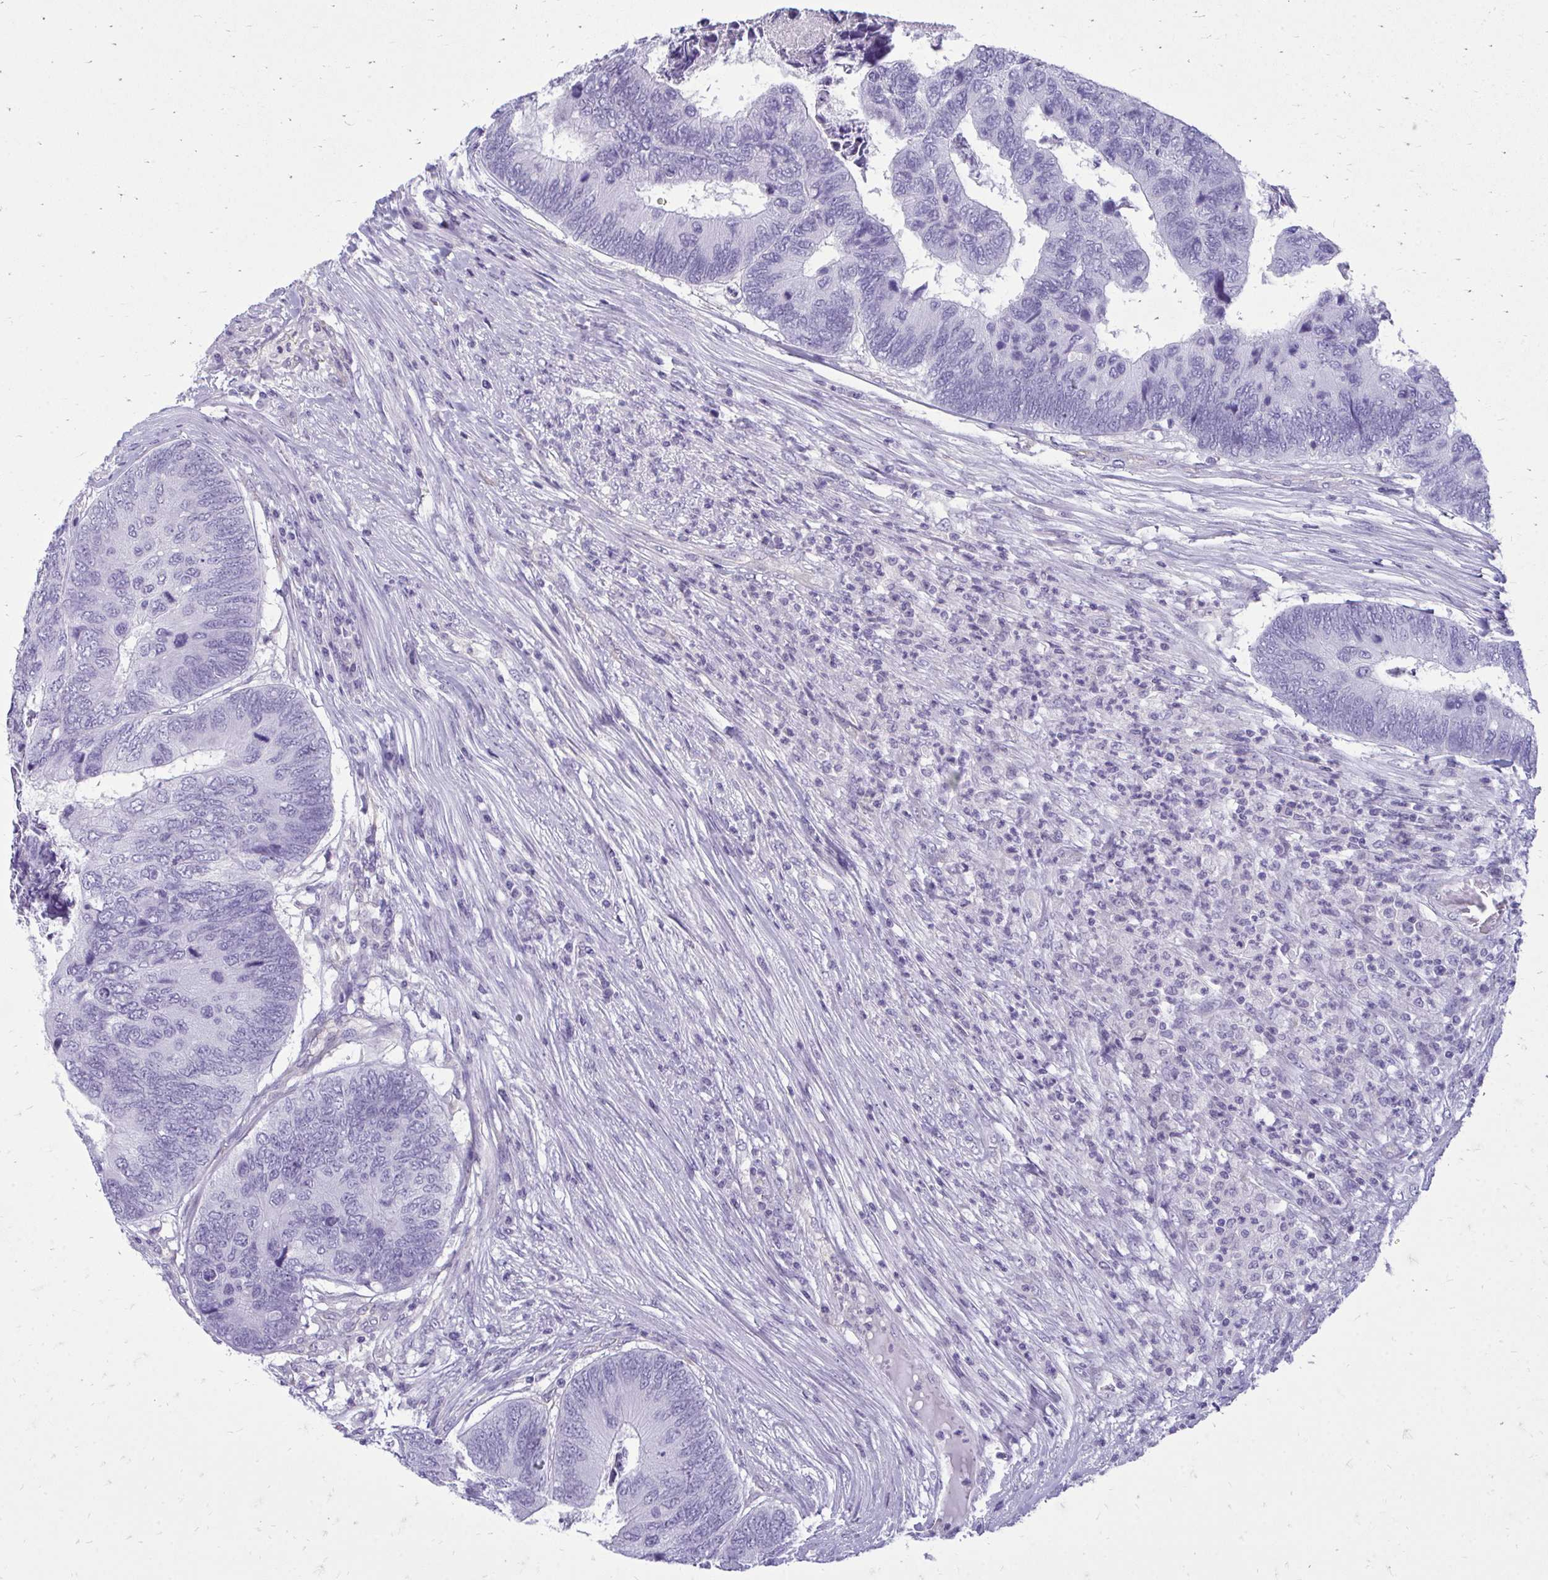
{"staining": {"intensity": "negative", "quantity": "none", "location": "none"}, "tissue": "colorectal cancer", "cell_type": "Tumor cells", "image_type": "cancer", "snomed": [{"axis": "morphology", "description": "Adenocarcinoma, NOS"}, {"axis": "topography", "description": "Colon"}], "caption": "An image of human colorectal cancer (adenocarcinoma) is negative for staining in tumor cells.", "gene": "FABP3", "patient": {"sex": "female", "age": 67}}